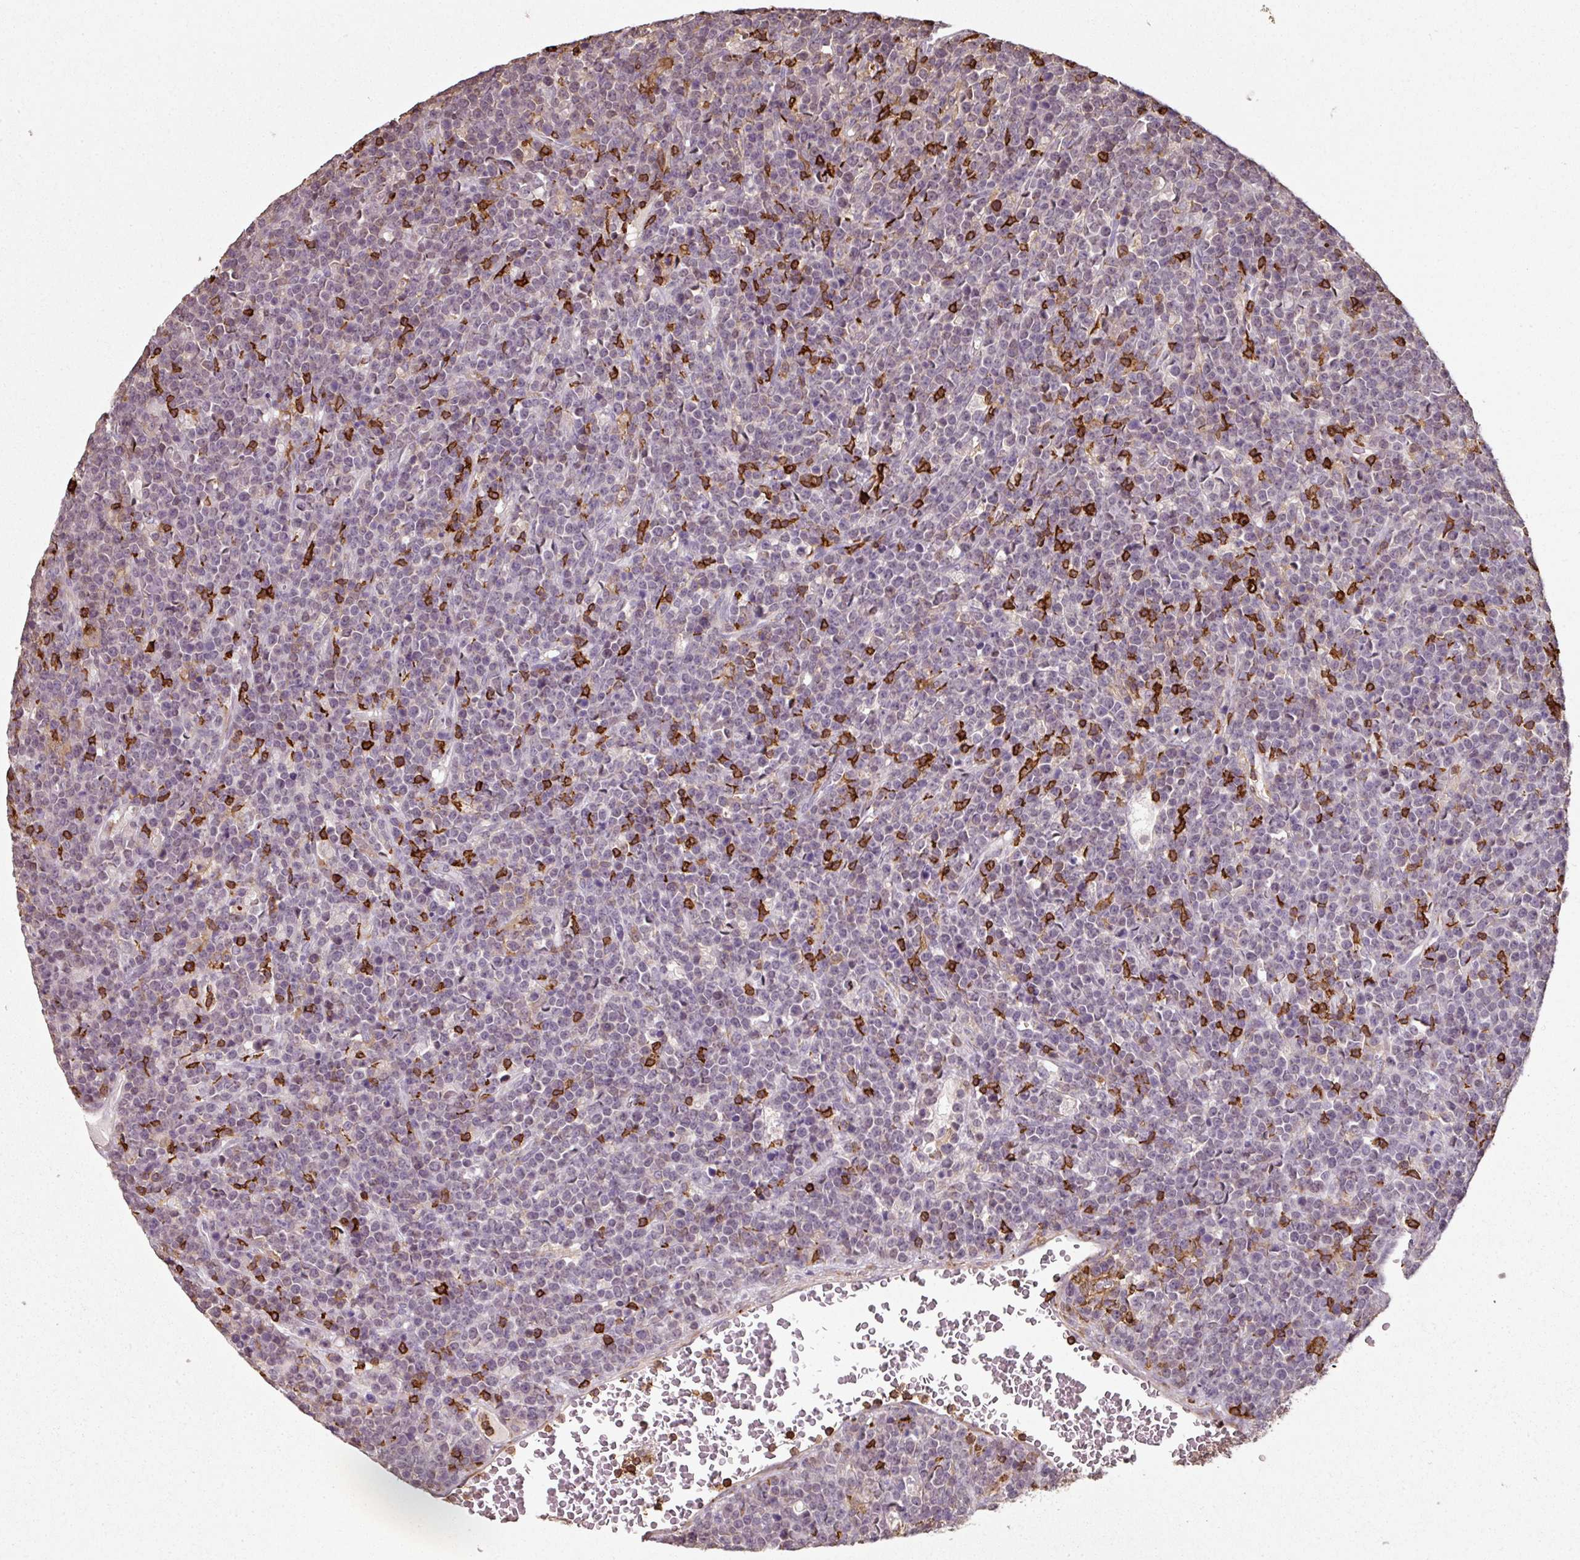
{"staining": {"intensity": "negative", "quantity": "none", "location": "none"}, "tissue": "lymphoma", "cell_type": "Tumor cells", "image_type": "cancer", "snomed": [{"axis": "morphology", "description": "Malignant lymphoma, non-Hodgkin's type, High grade"}, {"axis": "topography", "description": "Ovary"}], "caption": "Micrograph shows no significant protein positivity in tumor cells of lymphoma.", "gene": "OLFML2B", "patient": {"sex": "female", "age": 56}}